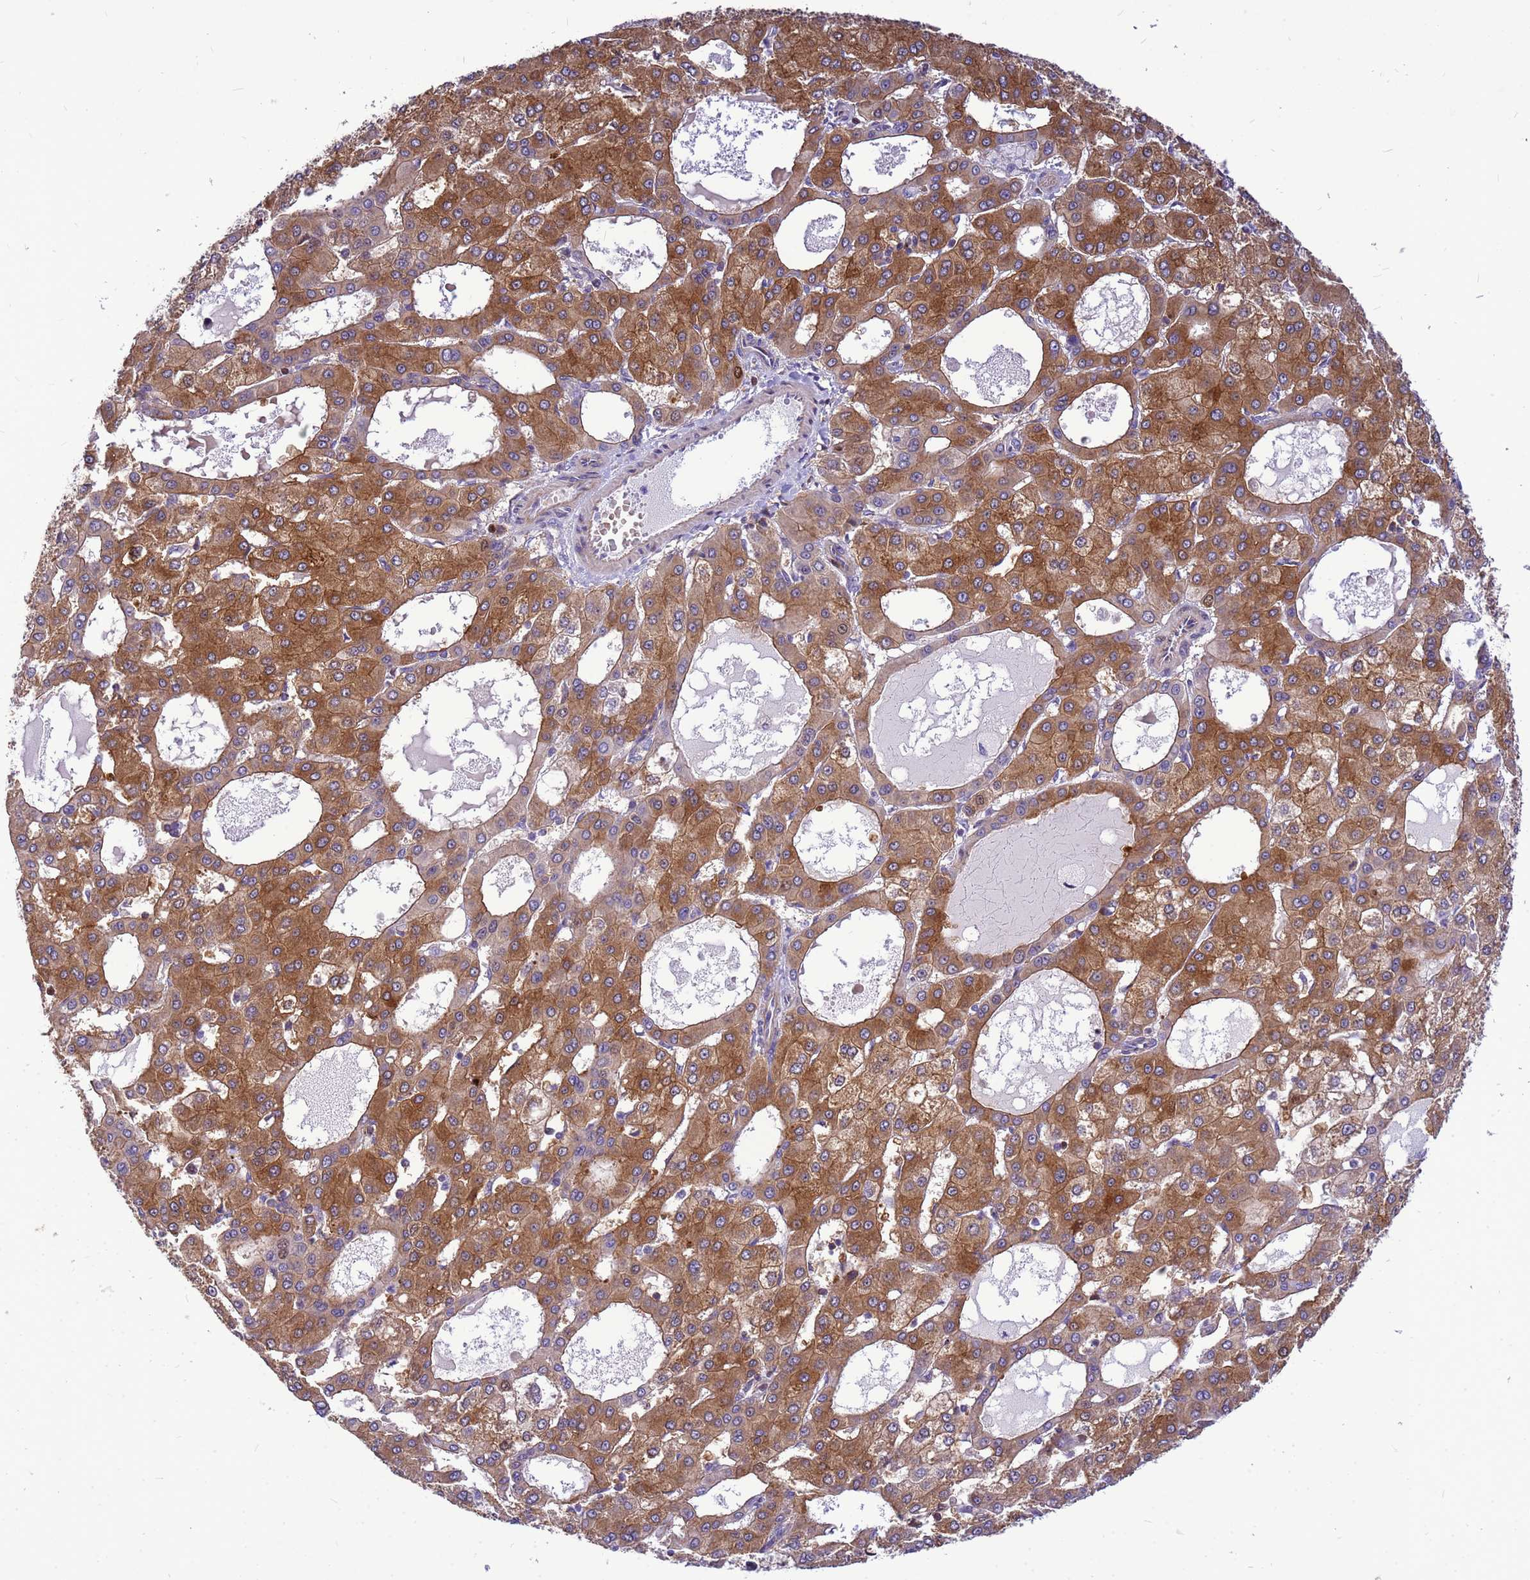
{"staining": {"intensity": "moderate", "quantity": ">75%", "location": "cytoplasmic/membranous"}, "tissue": "liver cancer", "cell_type": "Tumor cells", "image_type": "cancer", "snomed": [{"axis": "morphology", "description": "Carcinoma, Hepatocellular, NOS"}, {"axis": "topography", "description": "Liver"}], "caption": "A photomicrograph showing moderate cytoplasmic/membranous expression in approximately >75% of tumor cells in liver cancer, as visualized by brown immunohistochemical staining.", "gene": "ADAMTS7", "patient": {"sex": "male", "age": 47}}